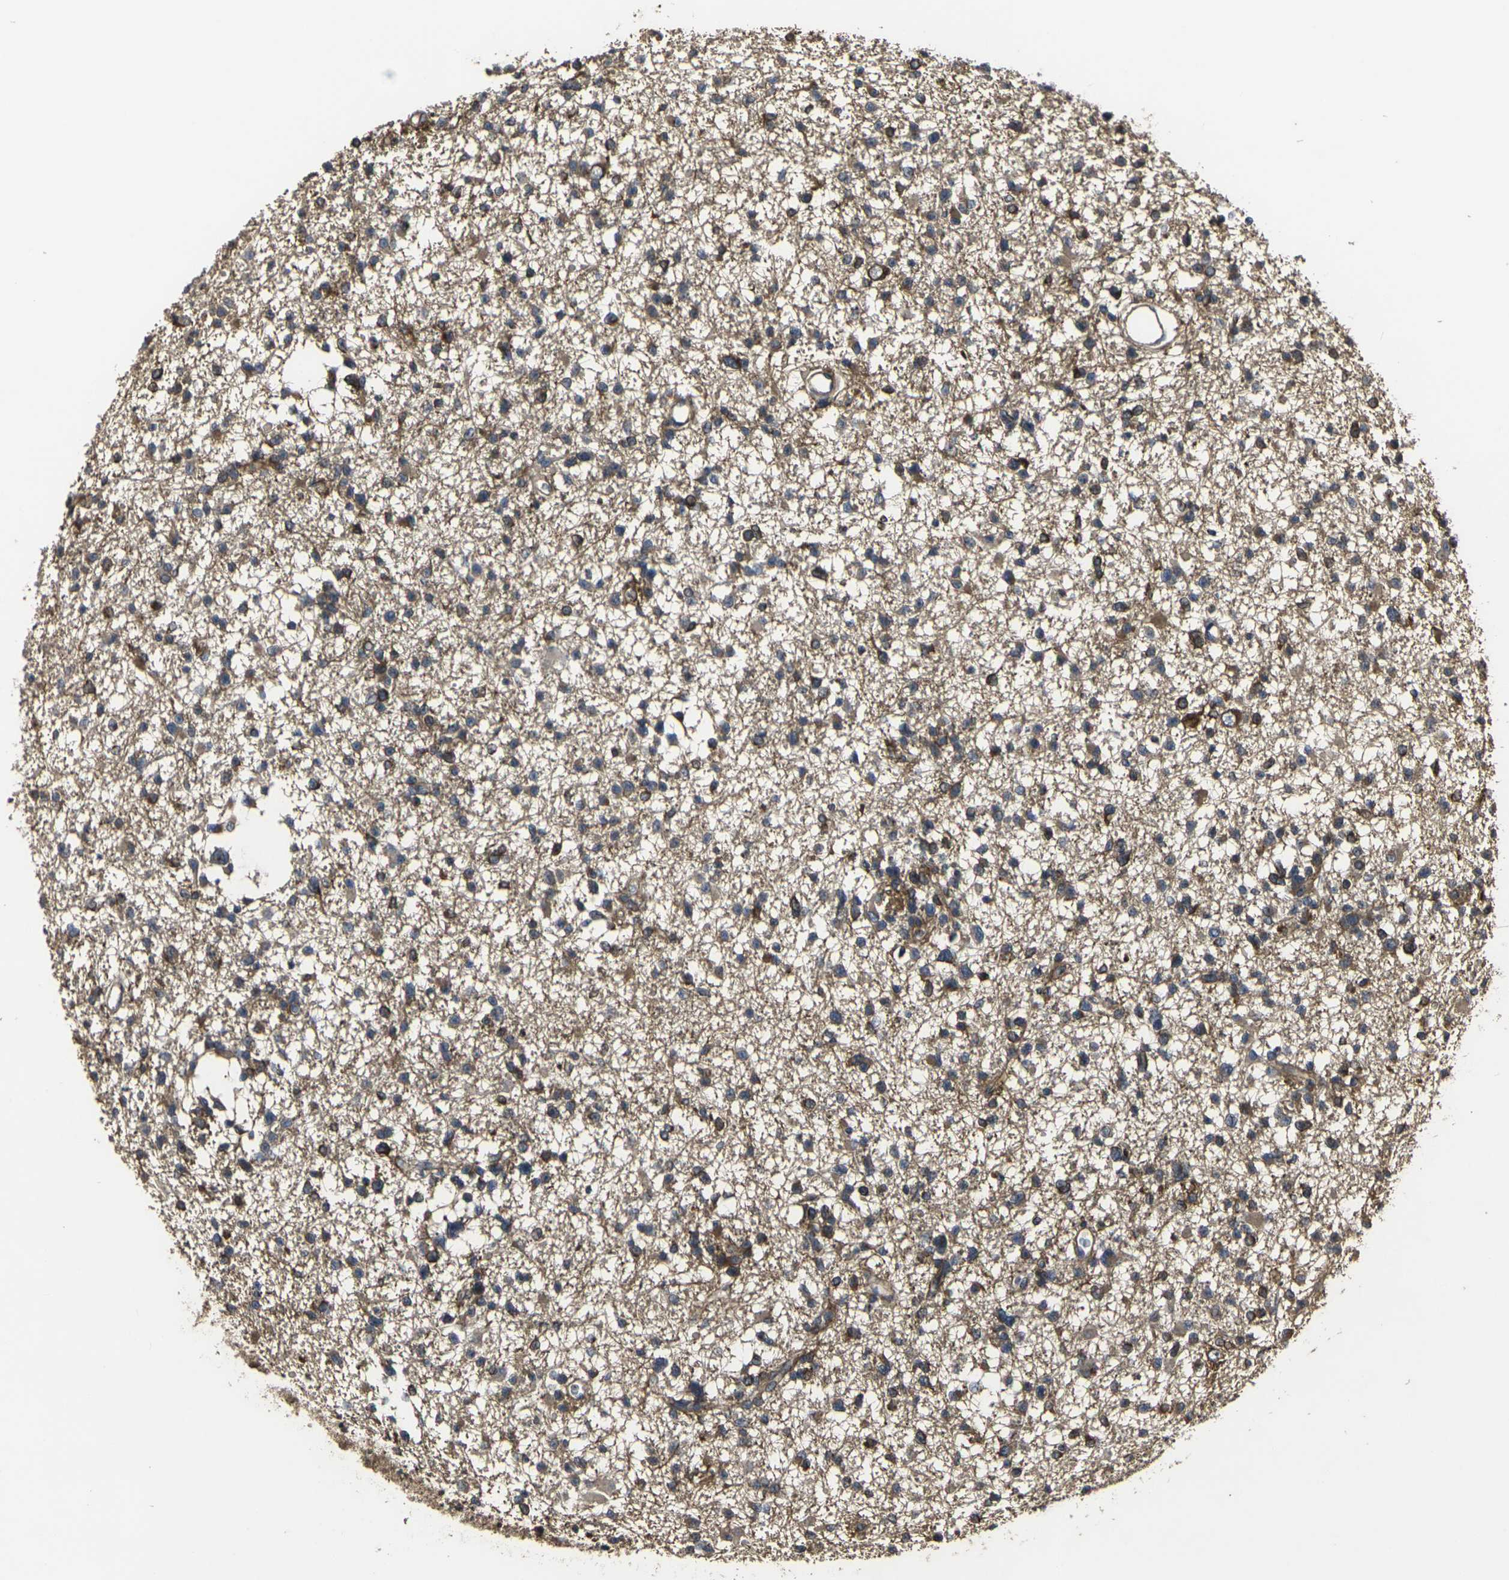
{"staining": {"intensity": "weak", "quantity": ">75%", "location": "cytoplasmic/membranous"}, "tissue": "glioma", "cell_type": "Tumor cells", "image_type": "cancer", "snomed": [{"axis": "morphology", "description": "Glioma, malignant, Low grade"}, {"axis": "topography", "description": "Brain"}], "caption": "There is low levels of weak cytoplasmic/membranous positivity in tumor cells of malignant glioma (low-grade), as demonstrated by immunohistochemical staining (brown color).", "gene": "PRKACB", "patient": {"sex": "female", "age": 22}}